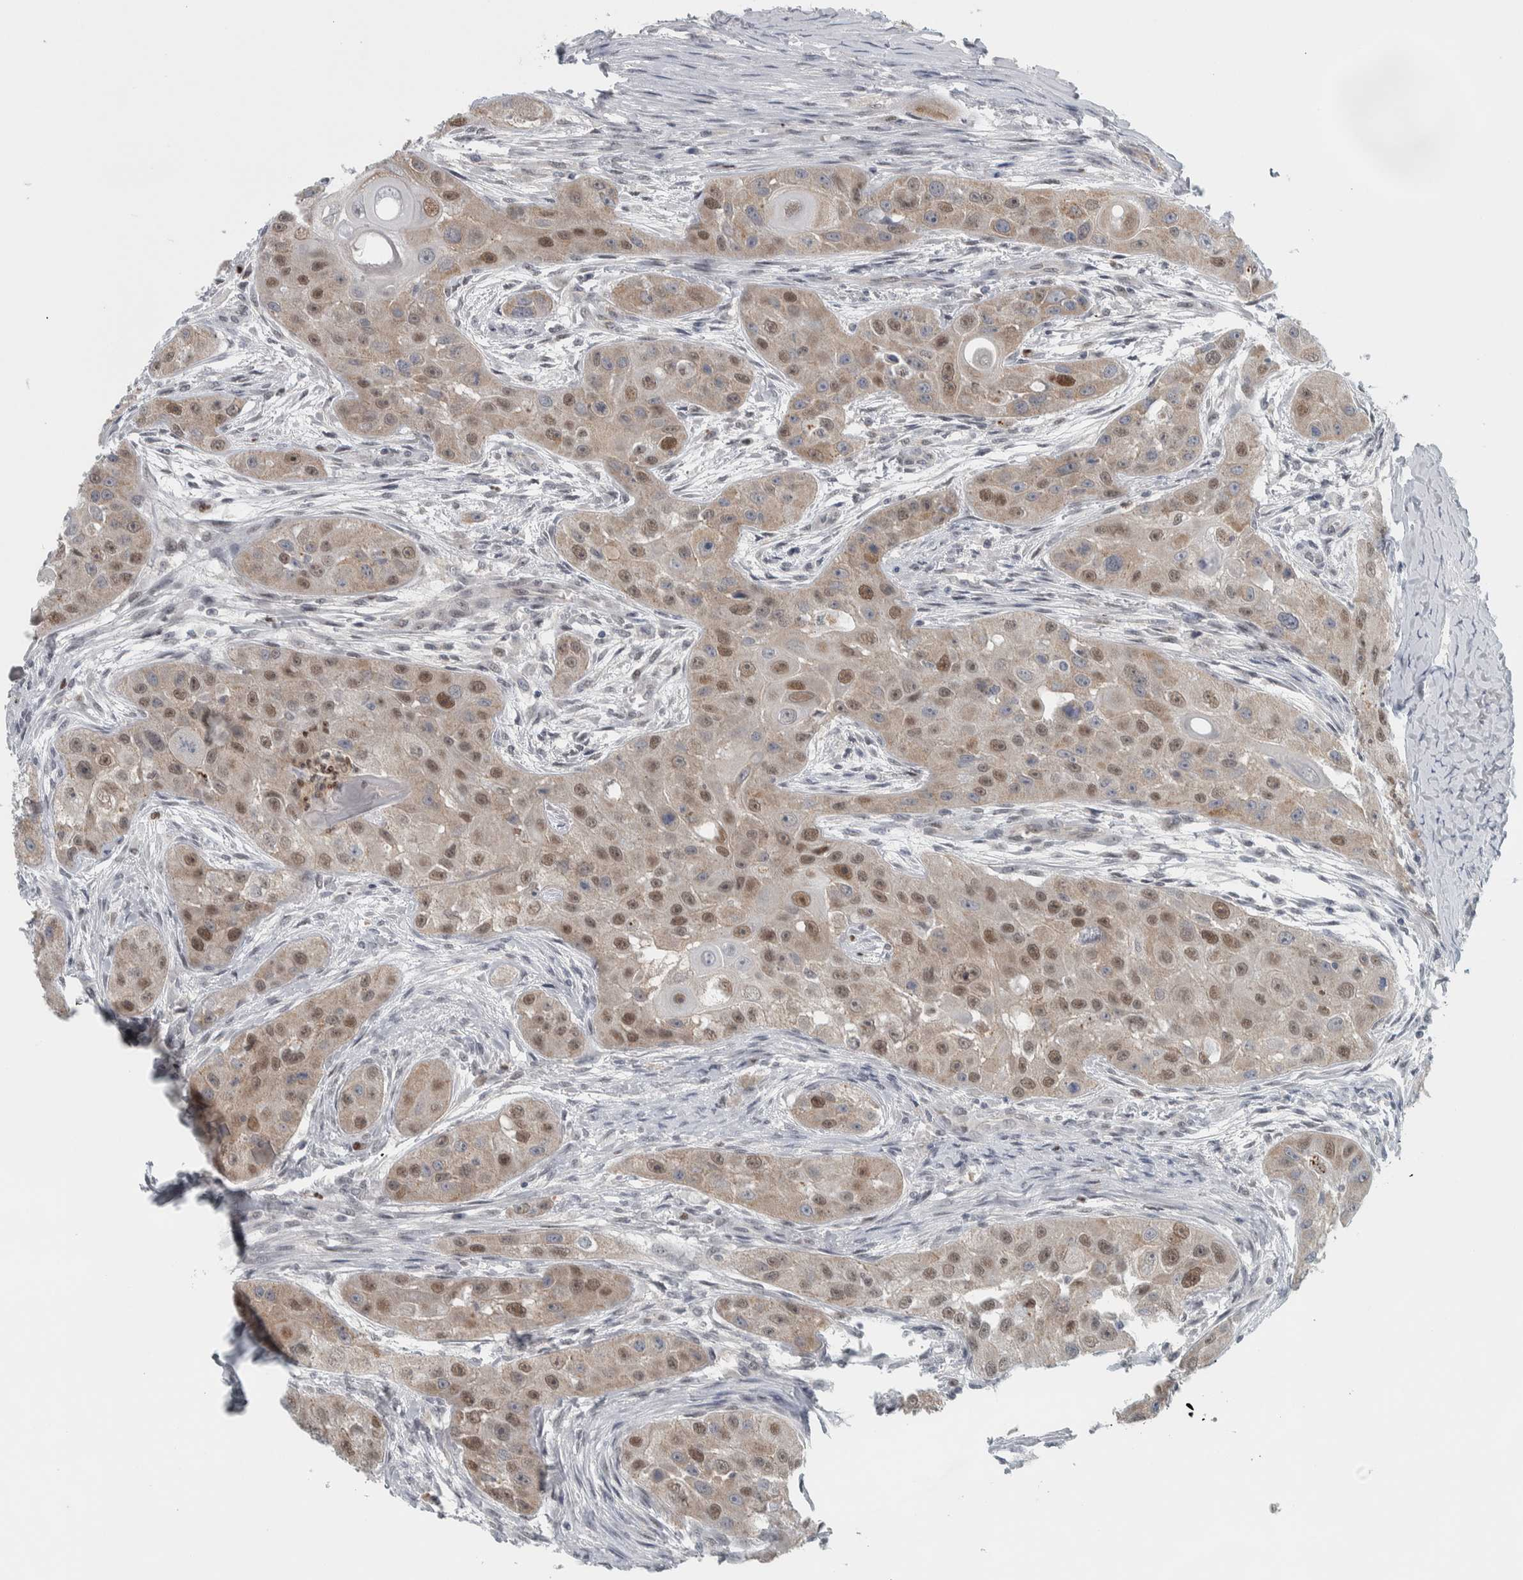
{"staining": {"intensity": "moderate", "quantity": "25%-75%", "location": "nuclear"}, "tissue": "head and neck cancer", "cell_type": "Tumor cells", "image_type": "cancer", "snomed": [{"axis": "morphology", "description": "Normal tissue, NOS"}, {"axis": "morphology", "description": "Squamous cell carcinoma, NOS"}, {"axis": "topography", "description": "Skeletal muscle"}, {"axis": "topography", "description": "Head-Neck"}], "caption": "An IHC histopathology image of tumor tissue is shown. Protein staining in brown labels moderate nuclear positivity in head and neck squamous cell carcinoma within tumor cells. (Stains: DAB (3,3'-diaminobenzidine) in brown, nuclei in blue, Microscopy: brightfield microscopy at high magnification).", "gene": "ADPRM", "patient": {"sex": "male", "age": 51}}